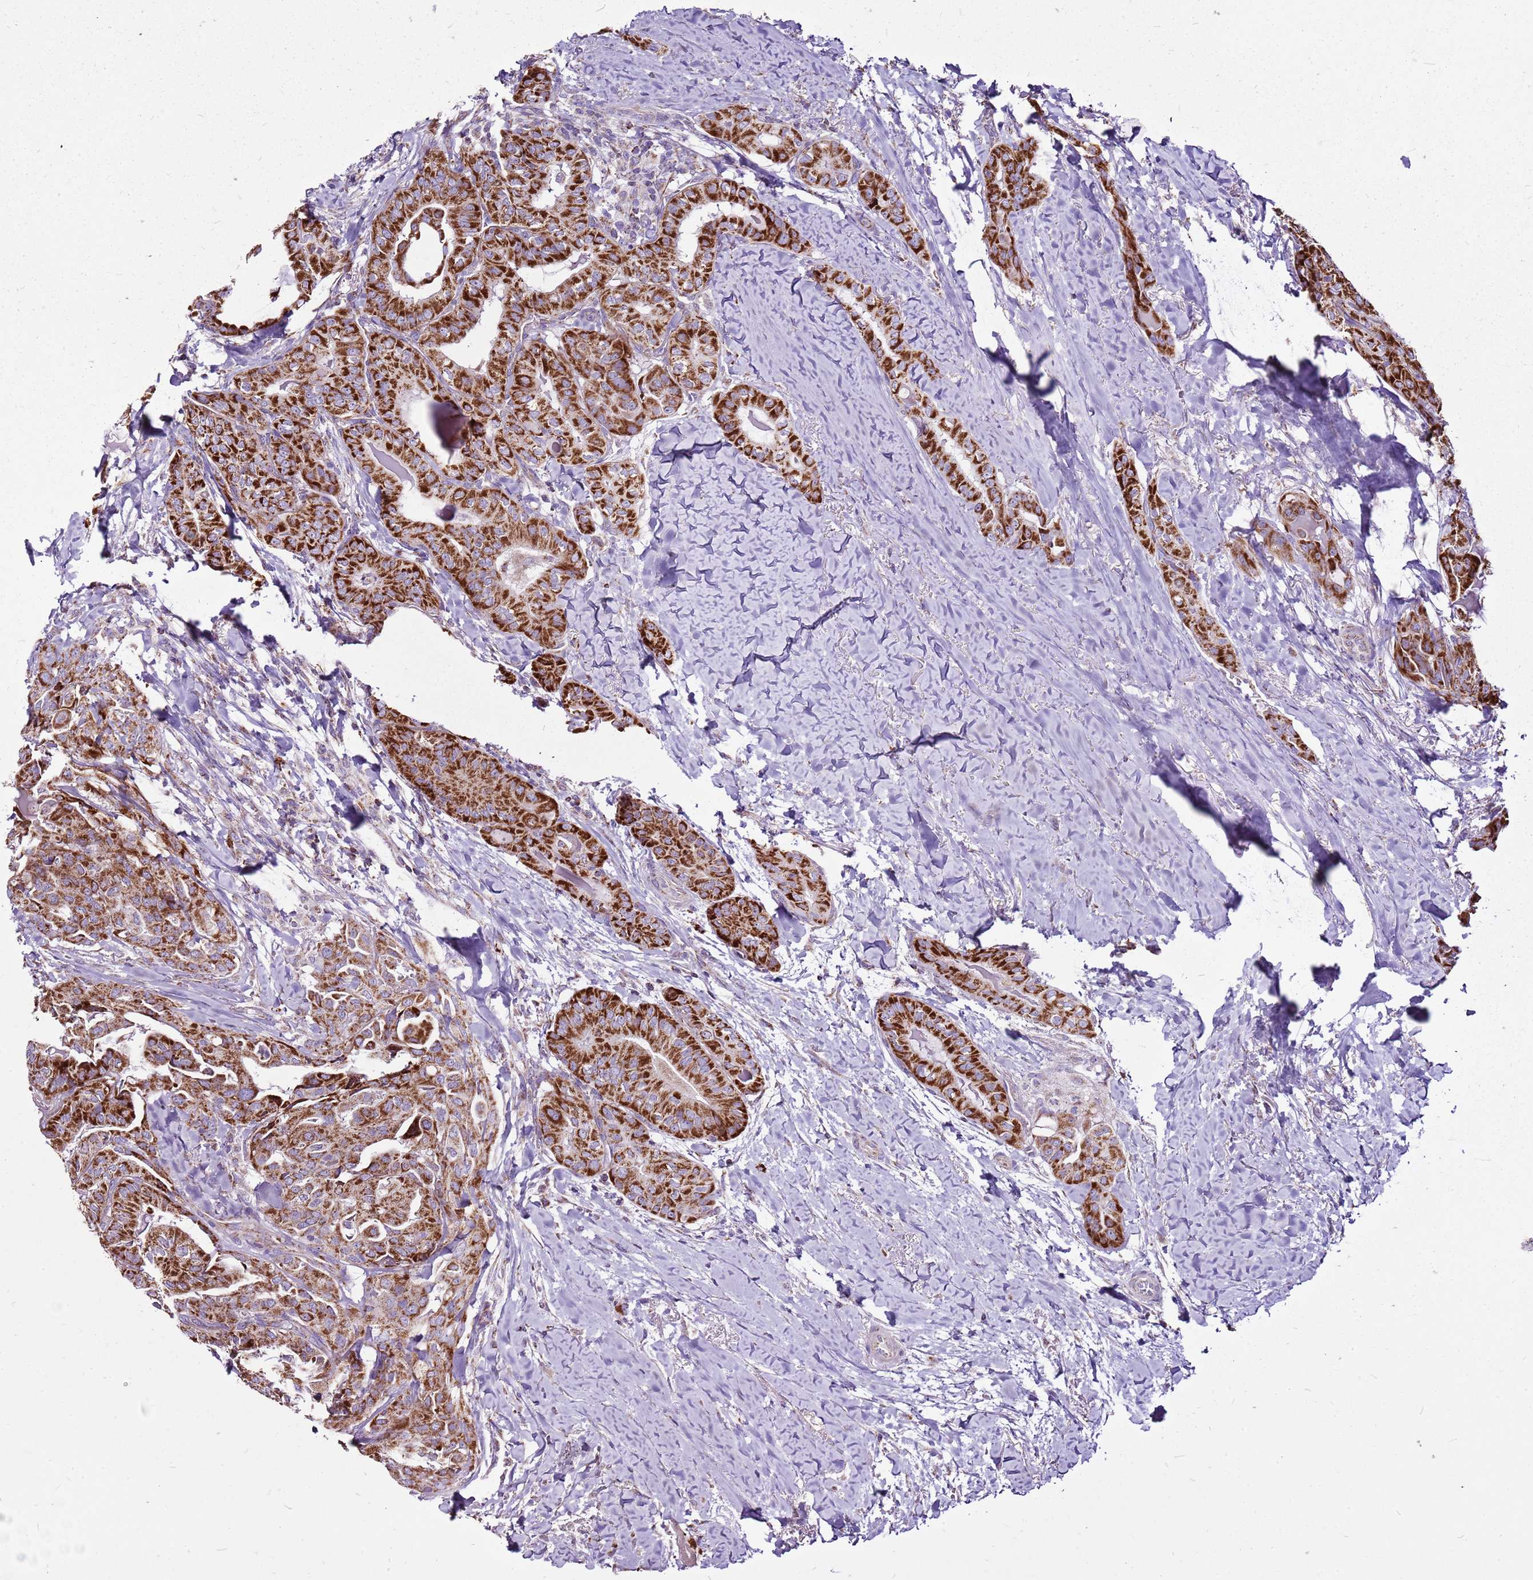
{"staining": {"intensity": "strong", "quantity": ">75%", "location": "cytoplasmic/membranous"}, "tissue": "thyroid cancer", "cell_type": "Tumor cells", "image_type": "cancer", "snomed": [{"axis": "morphology", "description": "Papillary adenocarcinoma, NOS"}, {"axis": "topography", "description": "Thyroid gland"}], "caption": "Human thyroid papillary adenocarcinoma stained with a brown dye reveals strong cytoplasmic/membranous positive positivity in about >75% of tumor cells.", "gene": "GCDH", "patient": {"sex": "female", "age": 68}}